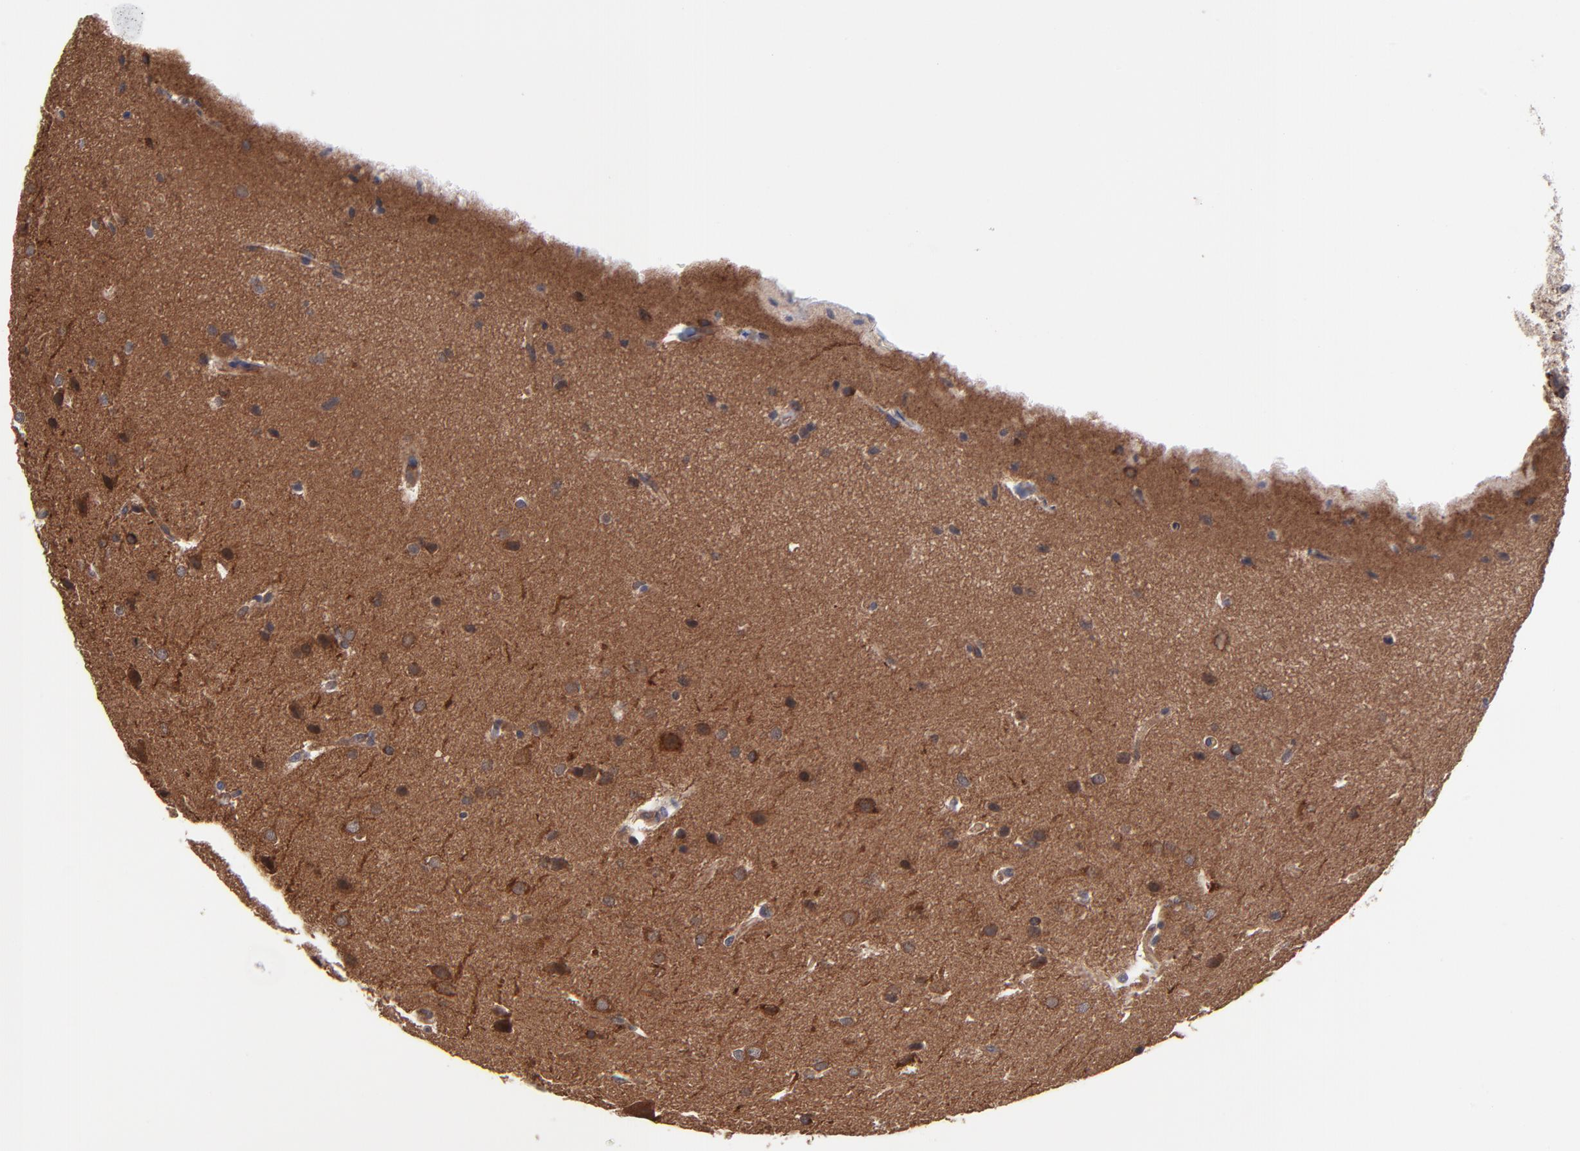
{"staining": {"intensity": "strong", "quantity": ">75%", "location": "cytoplasmic/membranous"}, "tissue": "glioma", "cell_type": "Tumor cells", "image_type": "cancer", "snomed": [{"axis": "morphology", "description": "Glioma, malignant, Low grade"}, {"axis": "topography", "description": "Cerebral cortex"}], "caption": "Brown immunohistochemical staining in glioma demonstrates strong cytoplasmic/membranous positivity in approximately >75% of tumor cells.", "gene": "ZNF780B", "patient": {"sex": "female", "age": 47}}